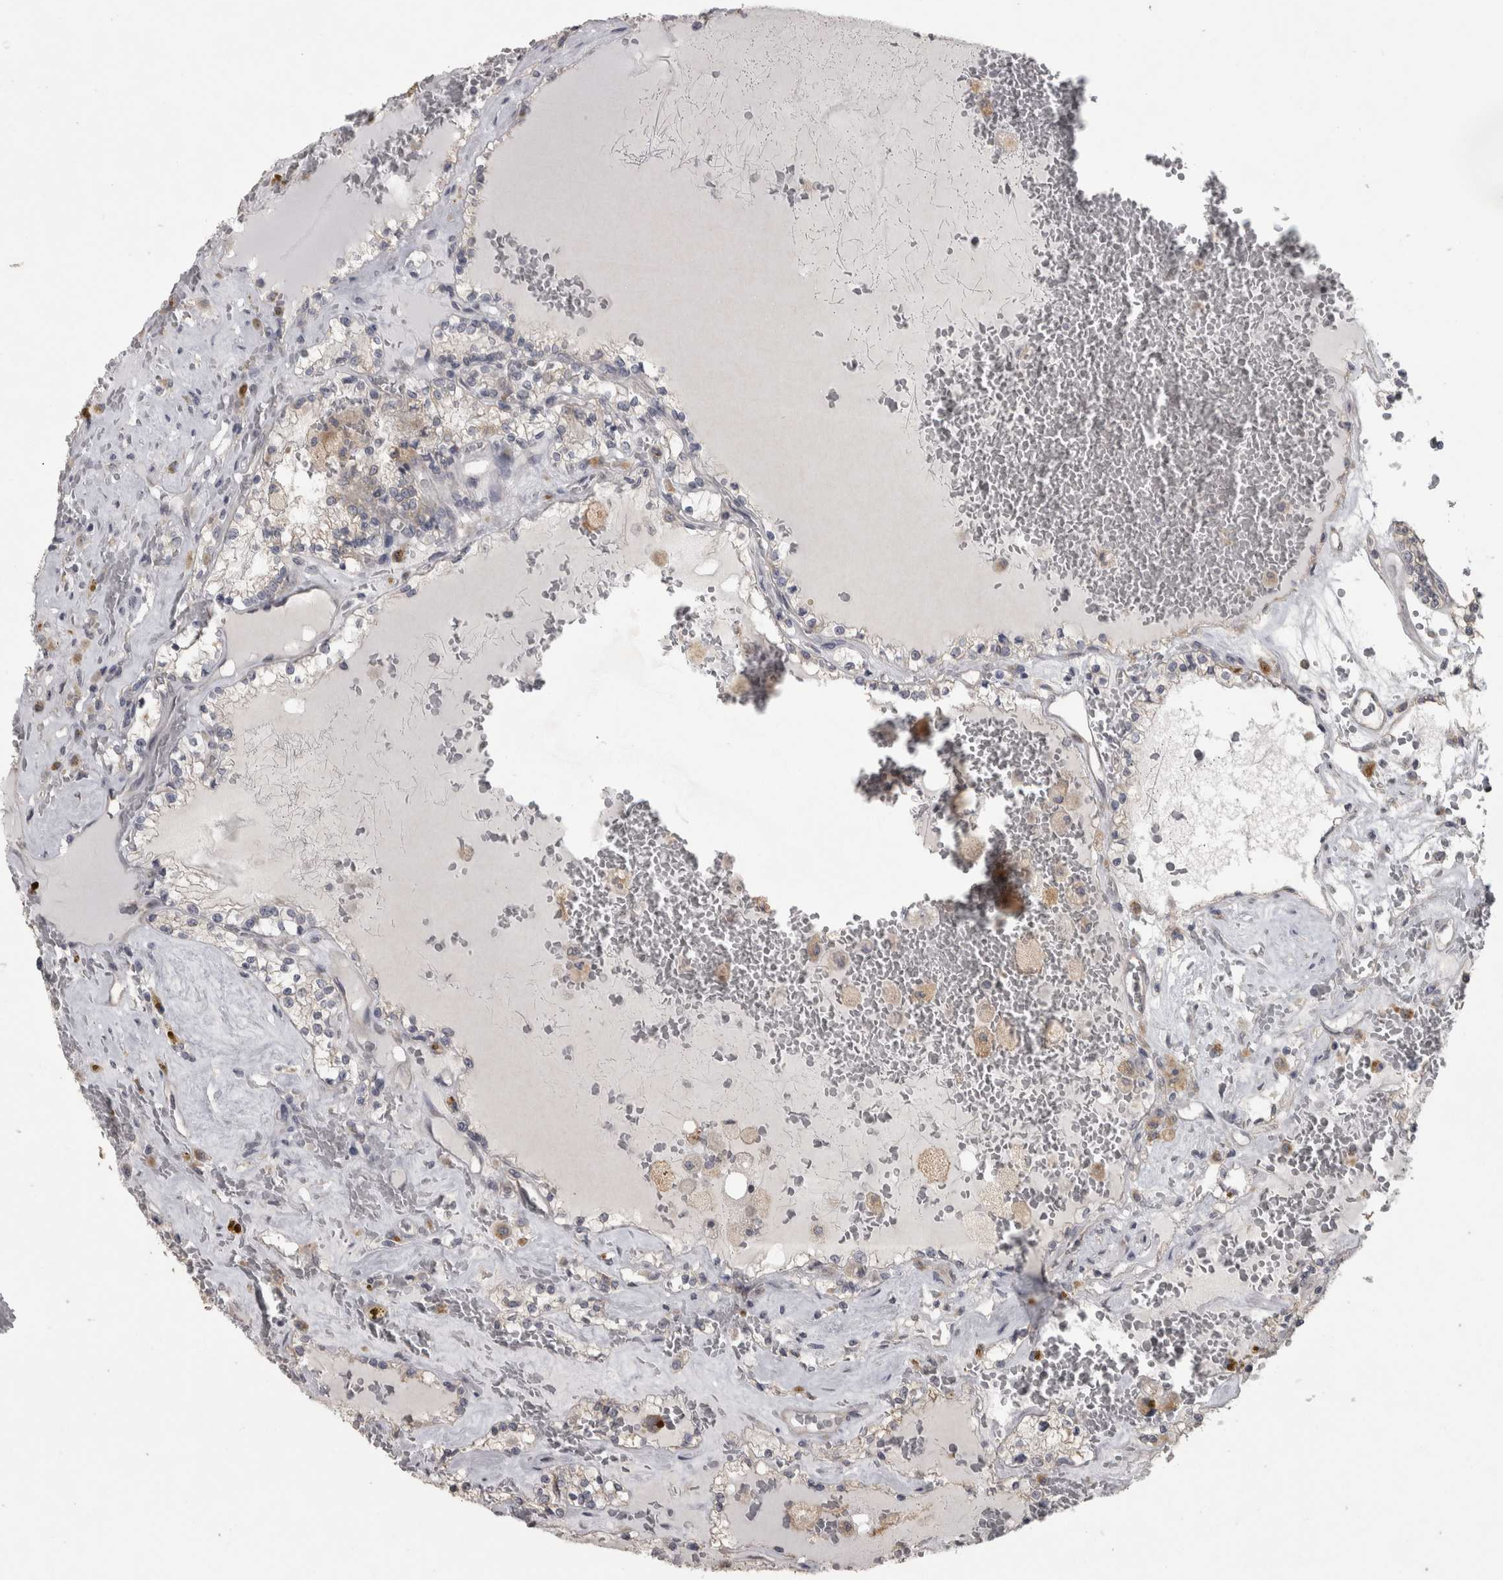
{"staining": {"intensity": "negative", "quantity": "none", "location": "none"}, "tissue": "renal cancer", "cell_type": "Tumor cells", "image_type": "cancer", "snomed": [{"axis": "morphology", "description": "Adenocarcinoma, NOS"}, {"axis": "topography", "description": "Kidney"}], "caption": "Histopathology image shows no protein expression in tumor cells of renal cancer tissue.", "gene": "RAB29", "patient": {"sex": "female", "age": 56}}